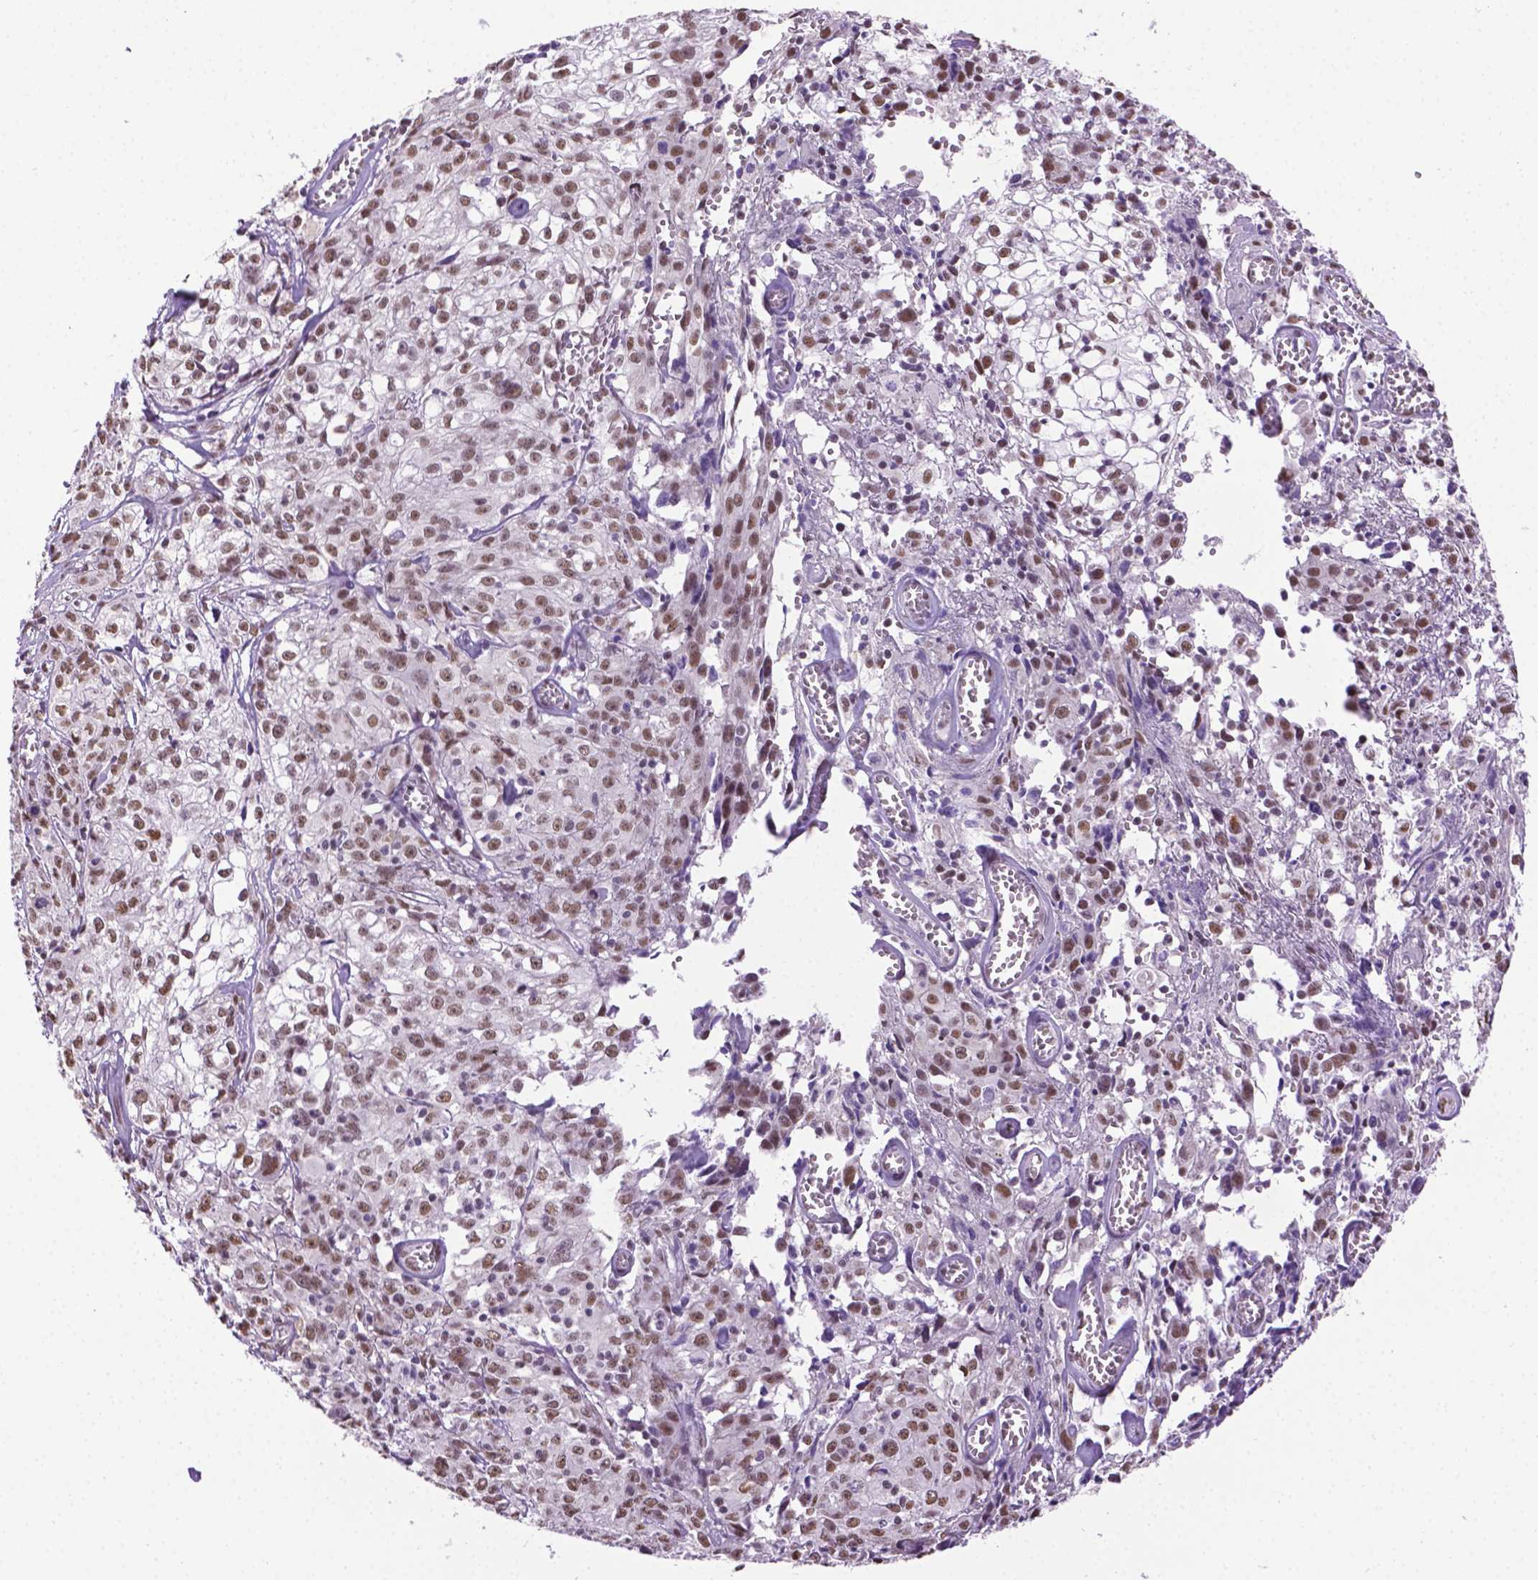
{"staining": {"intensity": "moderate", "quantity": ">75%", "location": "nuclear"}, "tissue": "cervical cancer", "cell_type": "Tumor cells", "image_type": "cancer", "snomed": [{"axis": "morphology", "description": "Squamous cell carcinoma, NOS"}, {"axis": "topography", "description": "Cervix"}], "caption": "Cervical cancer (squamous cell carcinoma) stained with a brown dye demonstrates moderate nuclear positive positivity in about >75% of tumor cells.", "gene": "ABI2", "patient": {"sex": "female", "age": 85}}